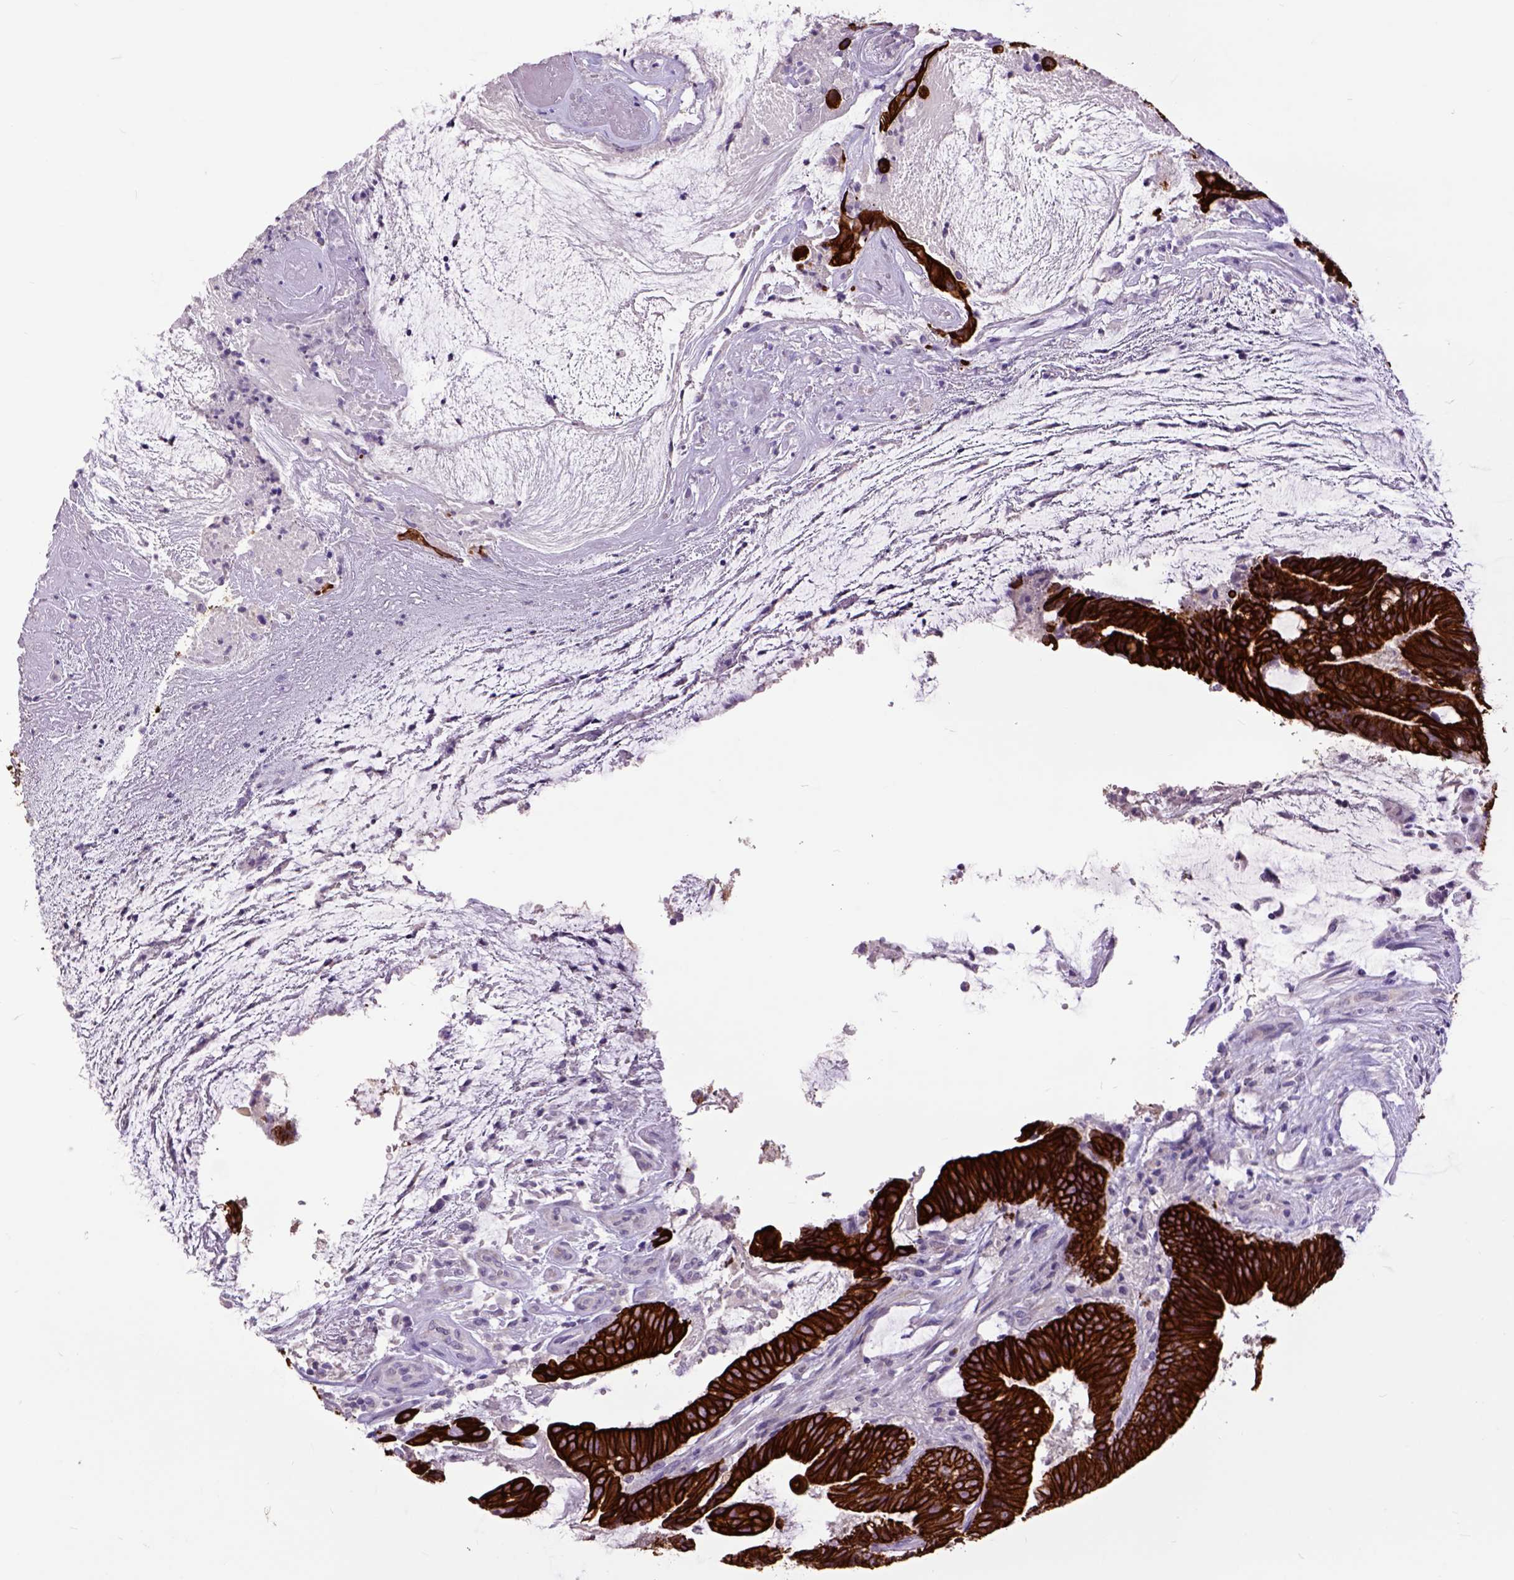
{"staining": {"intensity": "strong", "quantity": ">75%", "location": "cytoplasmic/membranous"}, "tissue": "colorectal cancer", "cell_type": "Tumor cells", "image_type": "cancer", "snomed": [{"axis": "morphology", "description": "Adenocarcinoma, NOS"}, {"axis": "topography", "description": "Colon"}], "caption": "Immunohistochemistry staining of colorectal cancer (adenocarcinoma), which demonstrates high levels of strong cytoplasmic/membranous staining in approximately >75% of tumor cells indicating strong cytoplasmic/membranous protein expression. The staining was performed using DAB (3,3'-diaminobenzidine) (brown) for protein detection and nuclei were counterstained in hematoxylin (blue).", "gene": "RAB25", "patient": {"sex": "female", "age": 43}}